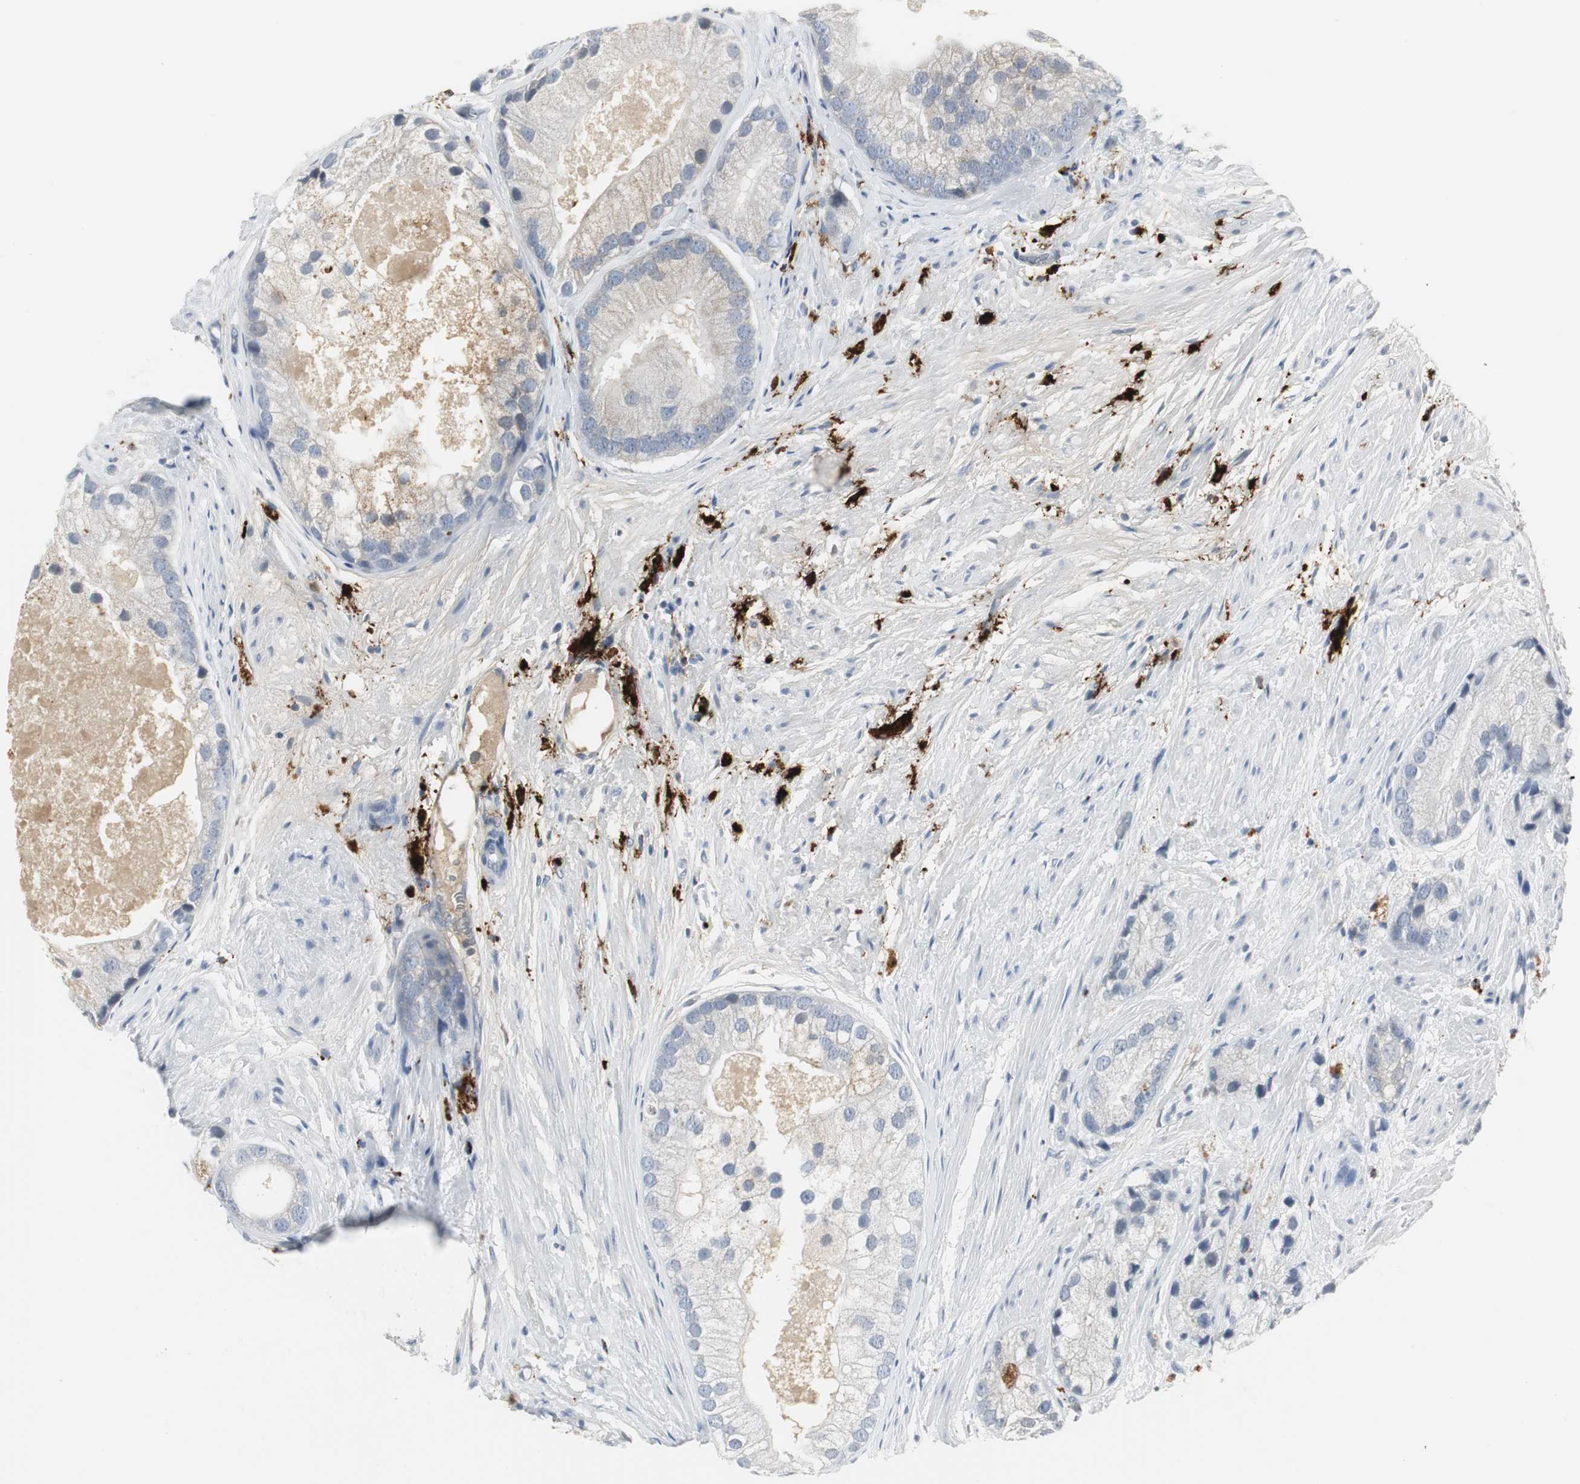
{"staining": {"intensity": "negative", "quantity": "none", "location": "none"}, "tissue": "prostate cancer", "cell_type": "Tumor cells", "image_type": "cancer", "snomed": [{"axis": "morphology", "description": "Adenocarcinoma, Low grade"}, {"axis": "topography", "description": "Prostate"}], "caption": "Tumor cells show no significant expression in prostate low-grade adenocarcinoma. (DAB IHC, high magnification).", "gene": "PI15", "patient": {"sex": "male", "age": 69}}